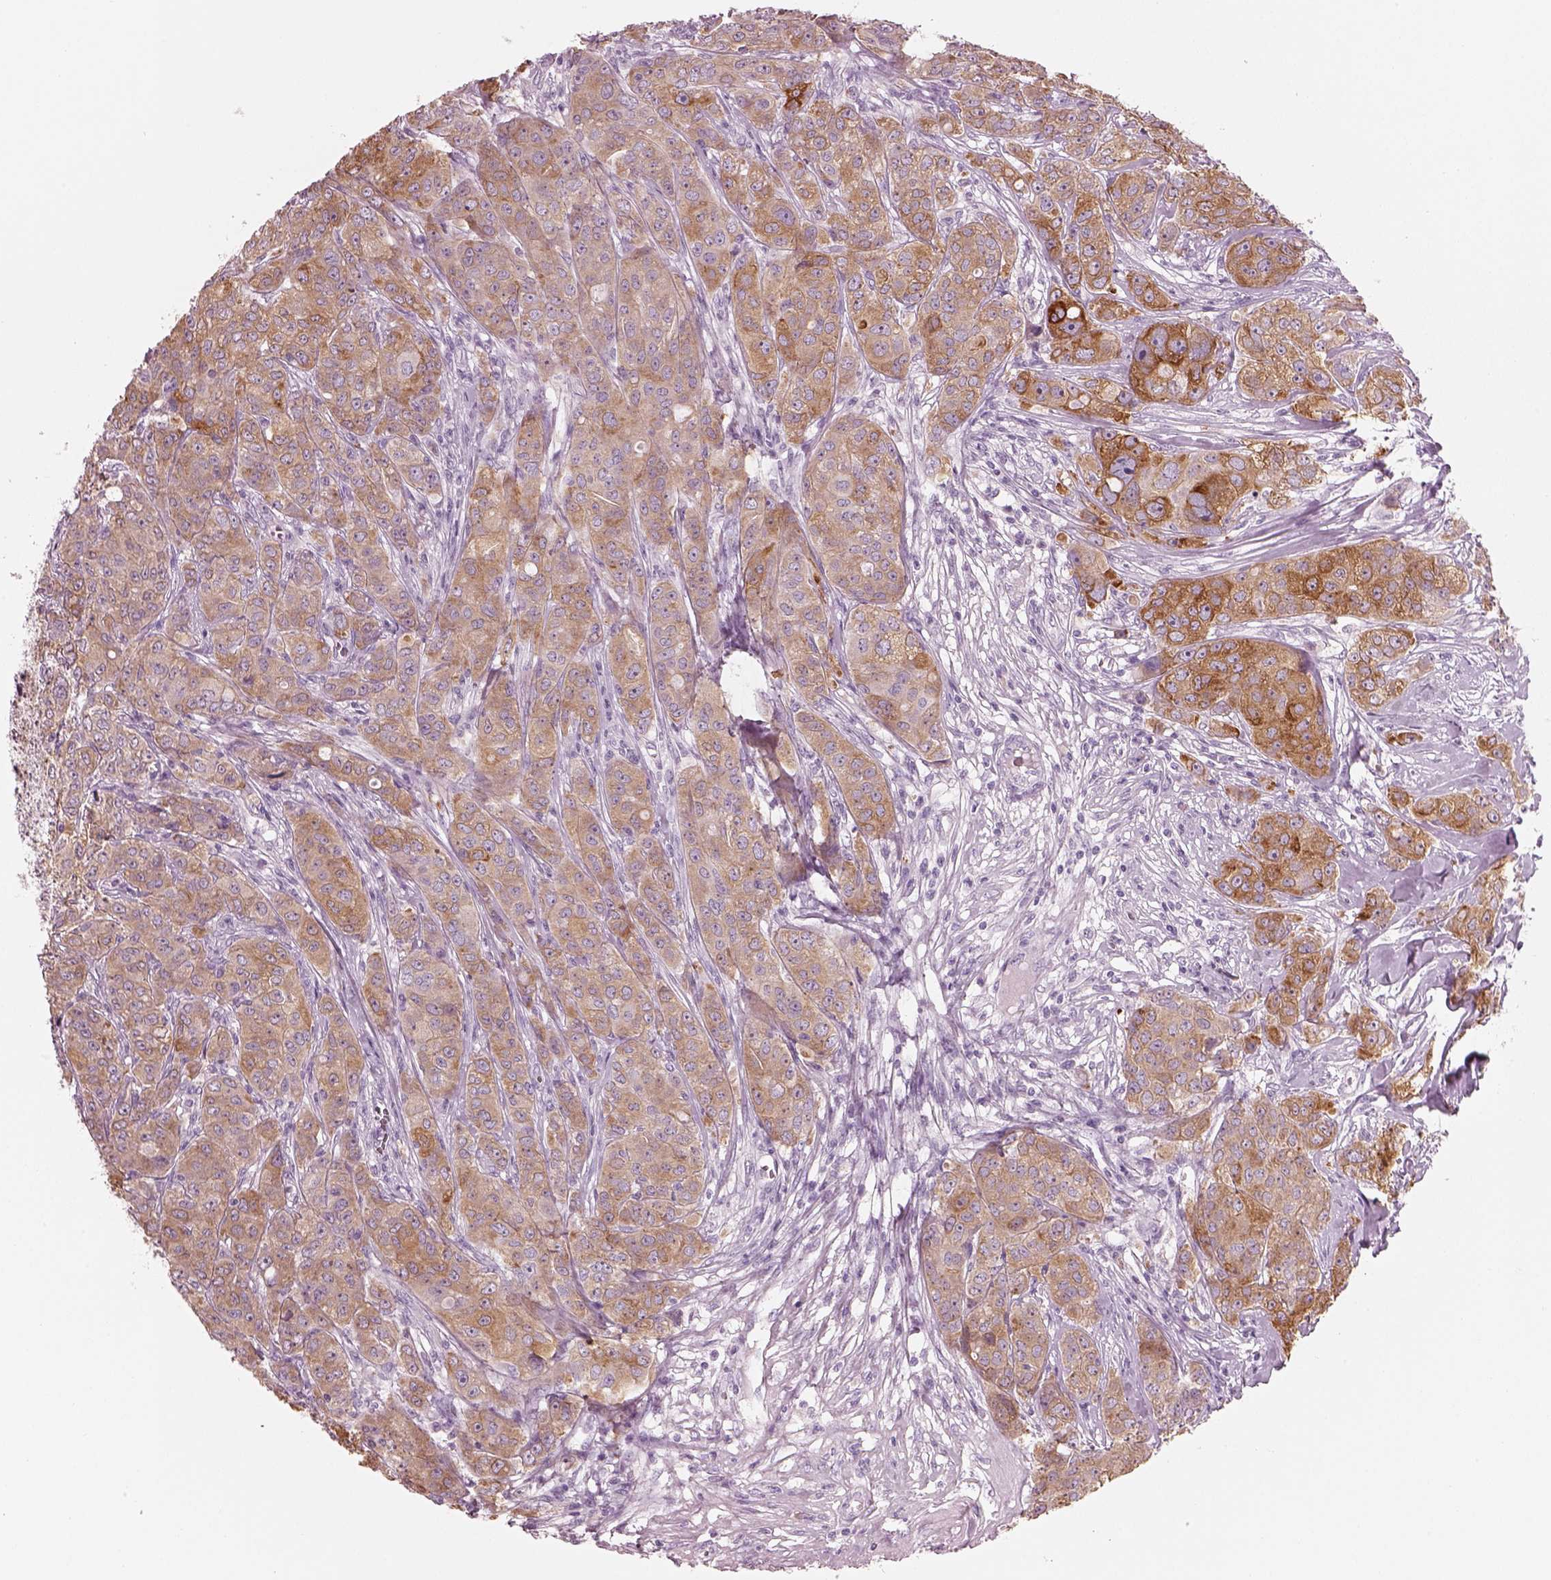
{"staining": {"intensity": "weak", "quantity": ">75%", "location": "cytoplasmic/membranous"}, "tissue": "breast cancer", "cell_type": "Tumor cells", "image_type": "cancer", "snomed": [{"axis": "morphology", "description": "Duct carcinoma"}, {"axis": "topography", "description": "Breast"}], "caption": "A histopathology image of breast cancer (invasive ductal carcinoma) stained for a protein shows weak cytoplasmic/membranous brown staining in tumor cells.", "gene": "SLC27A2", "patient": {"sex": "female", "age": 43}}